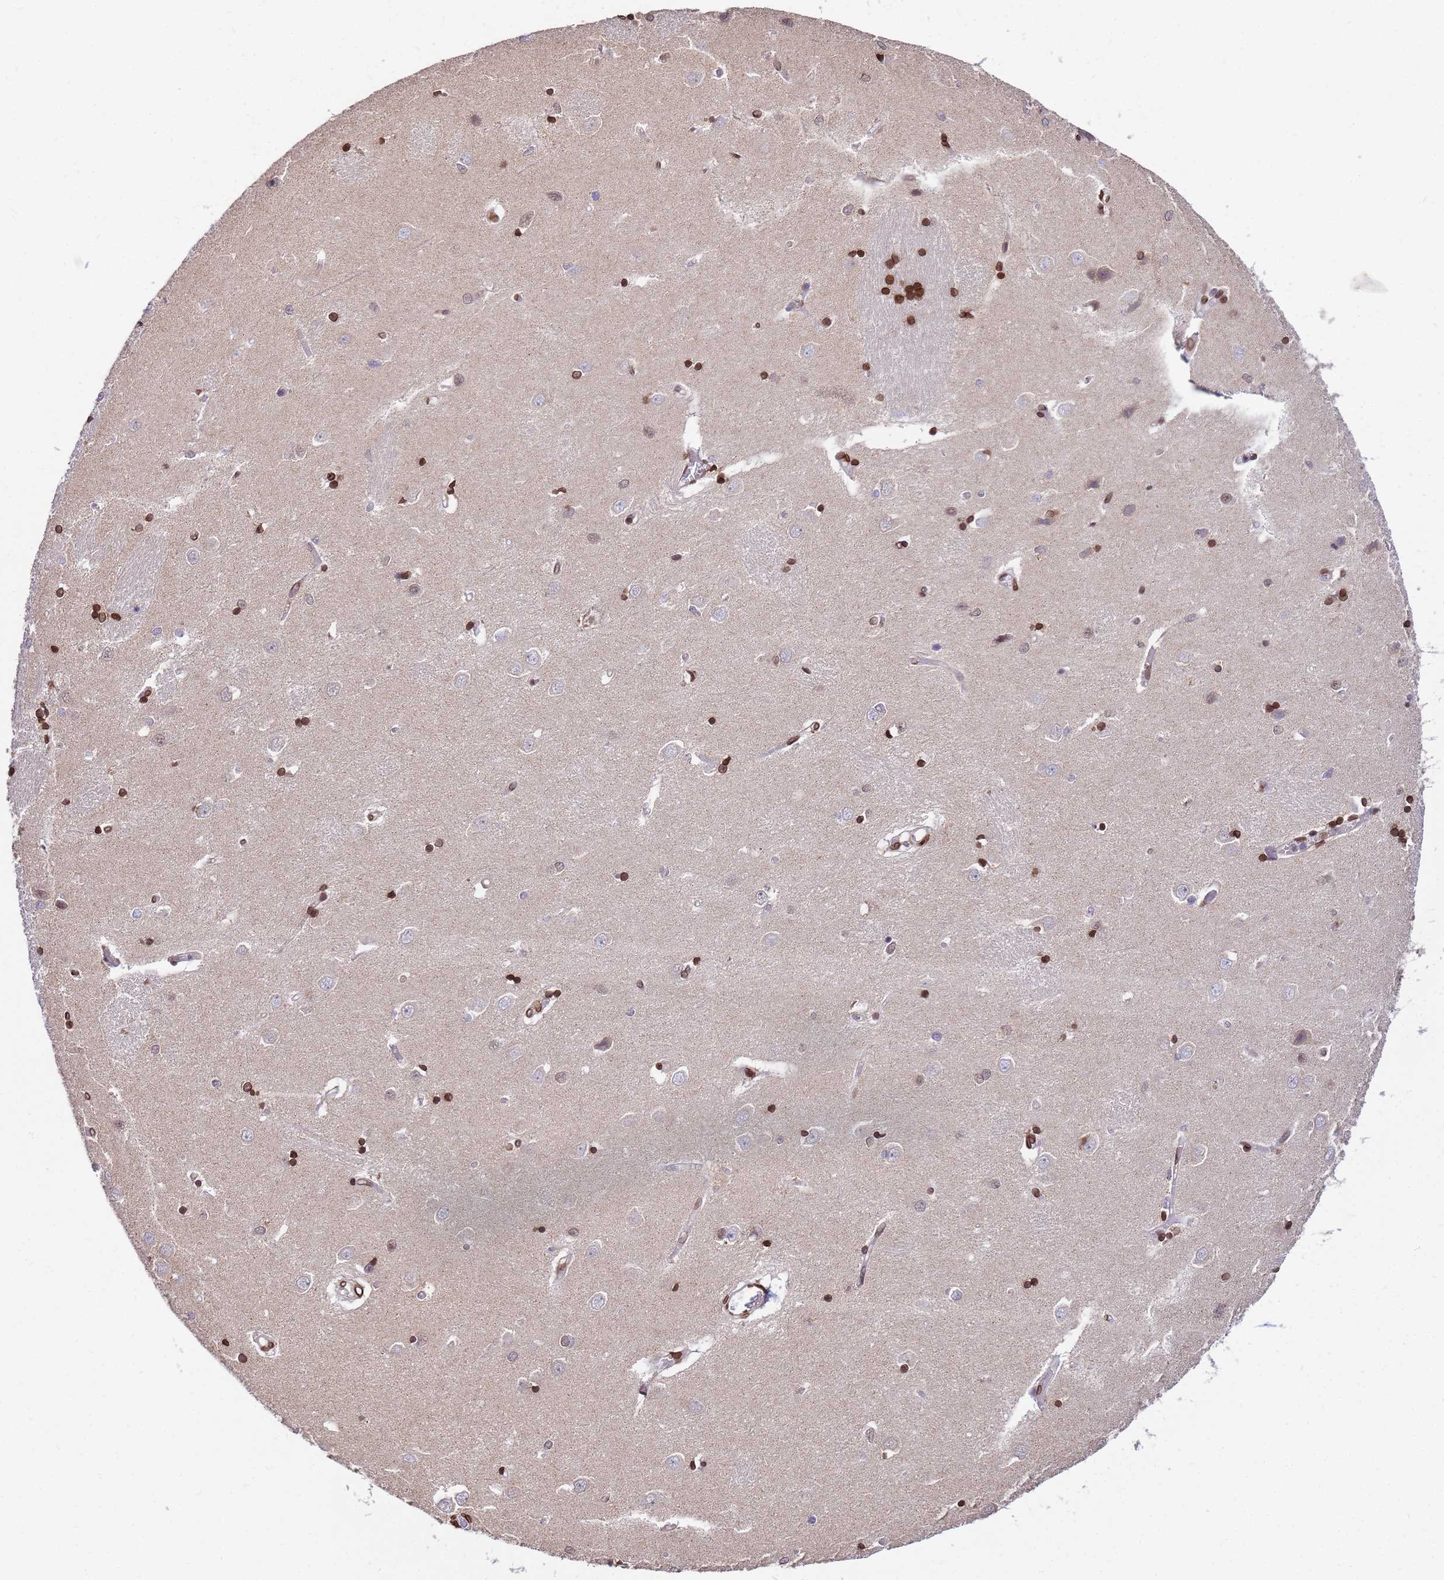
{"staining": {"intensity": "moderate", "quantity": "25%-75%", "location": "nuclear"}, "tissue": "caudate", "cell_type": "Glial cells", "image_type": "normal", "snomed": [{"axis": "morphology", "description": "Normal tissue, NOS"}, {"axis": "topography", "description": "Lateral ventricle wall"}], "caption": "Immunohistochemical staining of benign human caudate reveals 25%-75% levels of moderate nuclear protein positivity in about 25%-75% of glial cells. Nuclei are stained in blue.", "gene": "GPR135", "patient": {"sex": "male", "age": 37}}